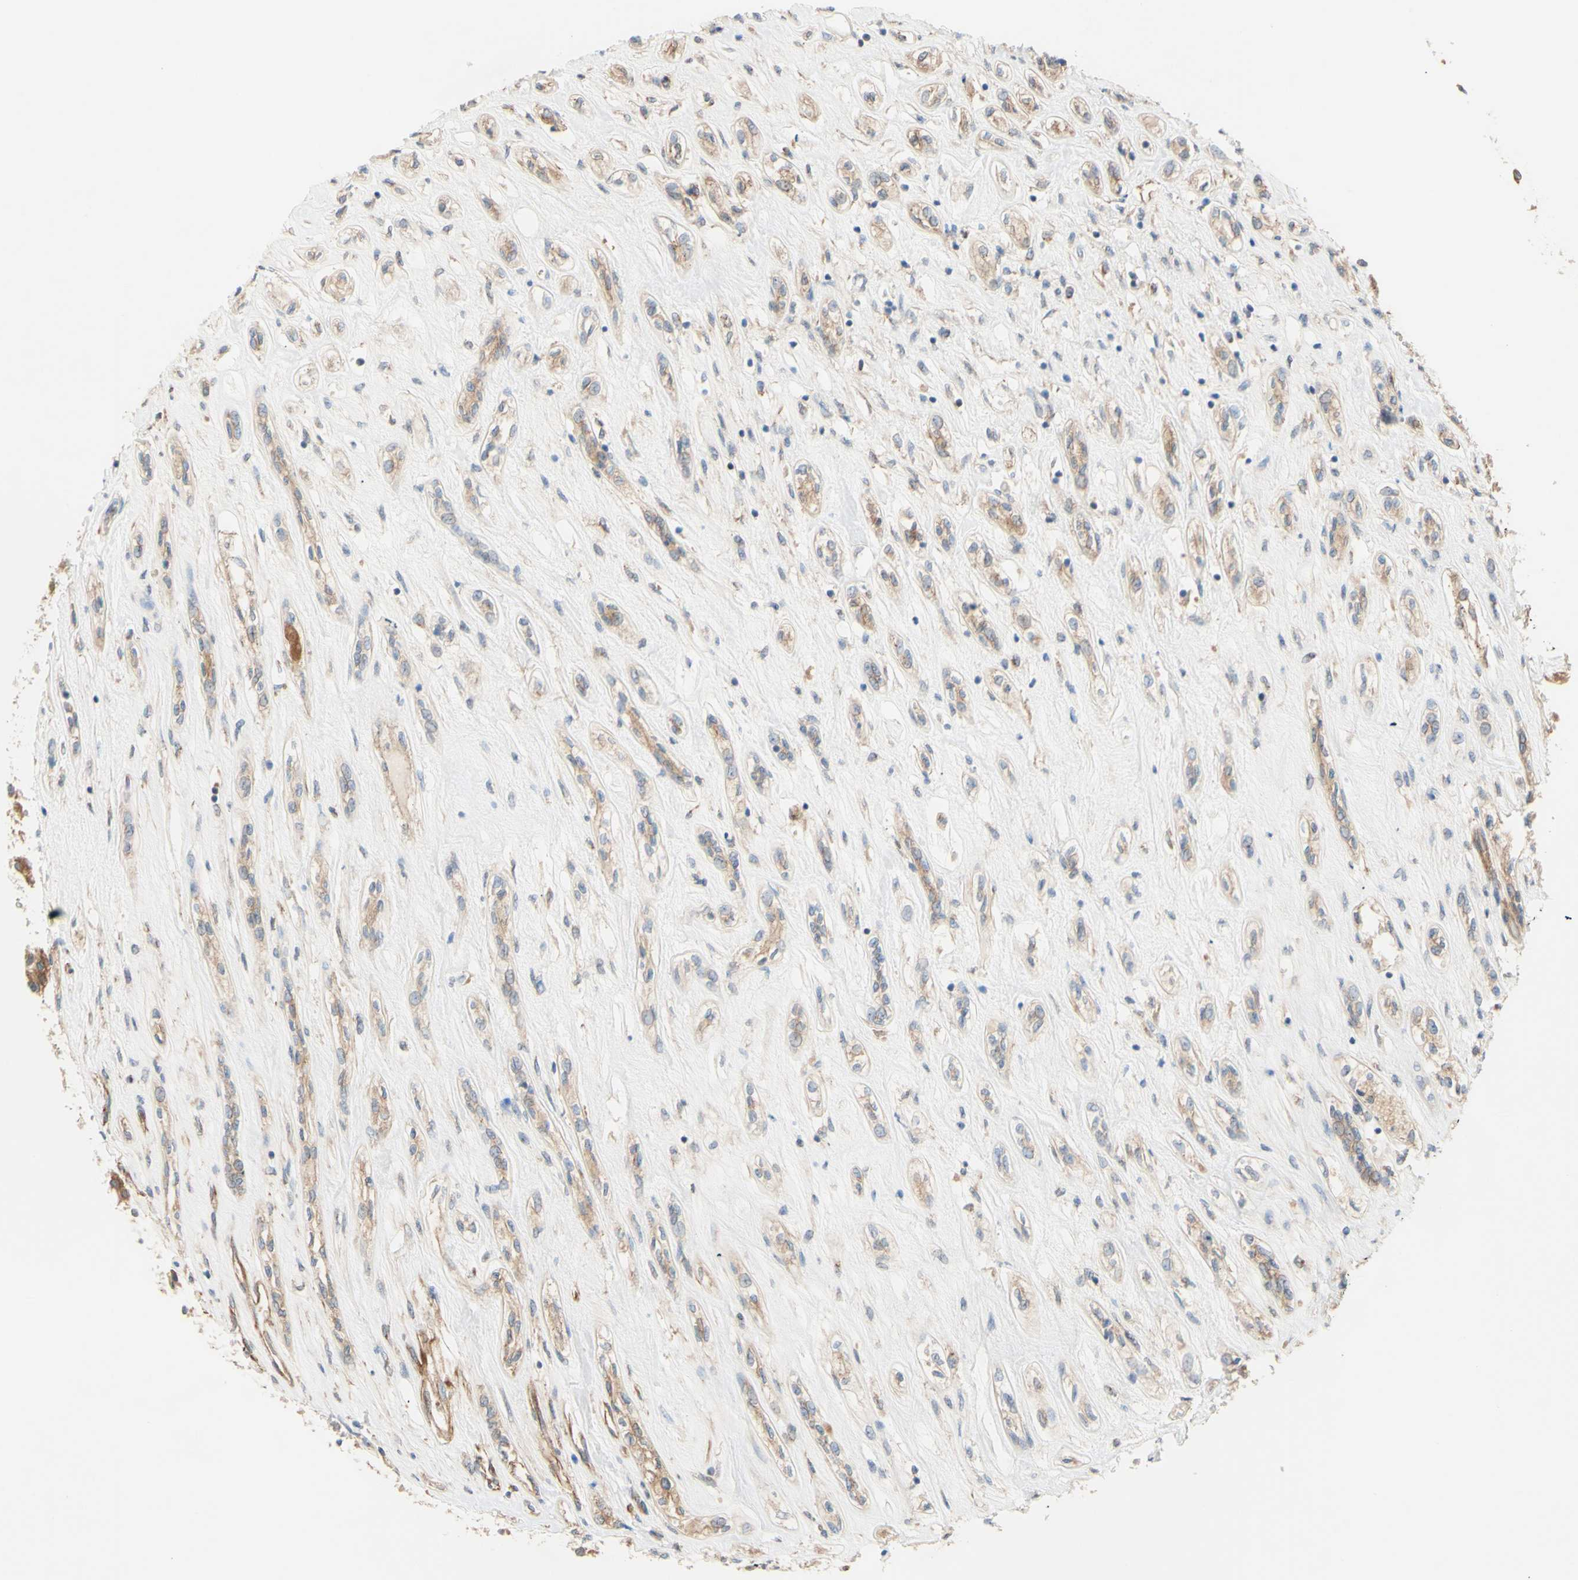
{"staining": {"intensity": "moderate", "quantity": "25%-75%", "location": "cytoplasmic/membranous"}, "tissue": "renal cancer", "cell_type": "Tumor cells", "image_type": "cancer", "snomed": [{"axis": "morphology", "description": "Adenocarcinoma, NOS"}, {"axis": "topography", "description": "Kidney"}], "caption": "Protein staining exhibits moderate cytoplasmic/membranous positivity in about 25%-75% of tumor cells in renal adenocarcinoma.", "gene": "DYNLRB1", "patient": {"sex": "female", "age": 70}}